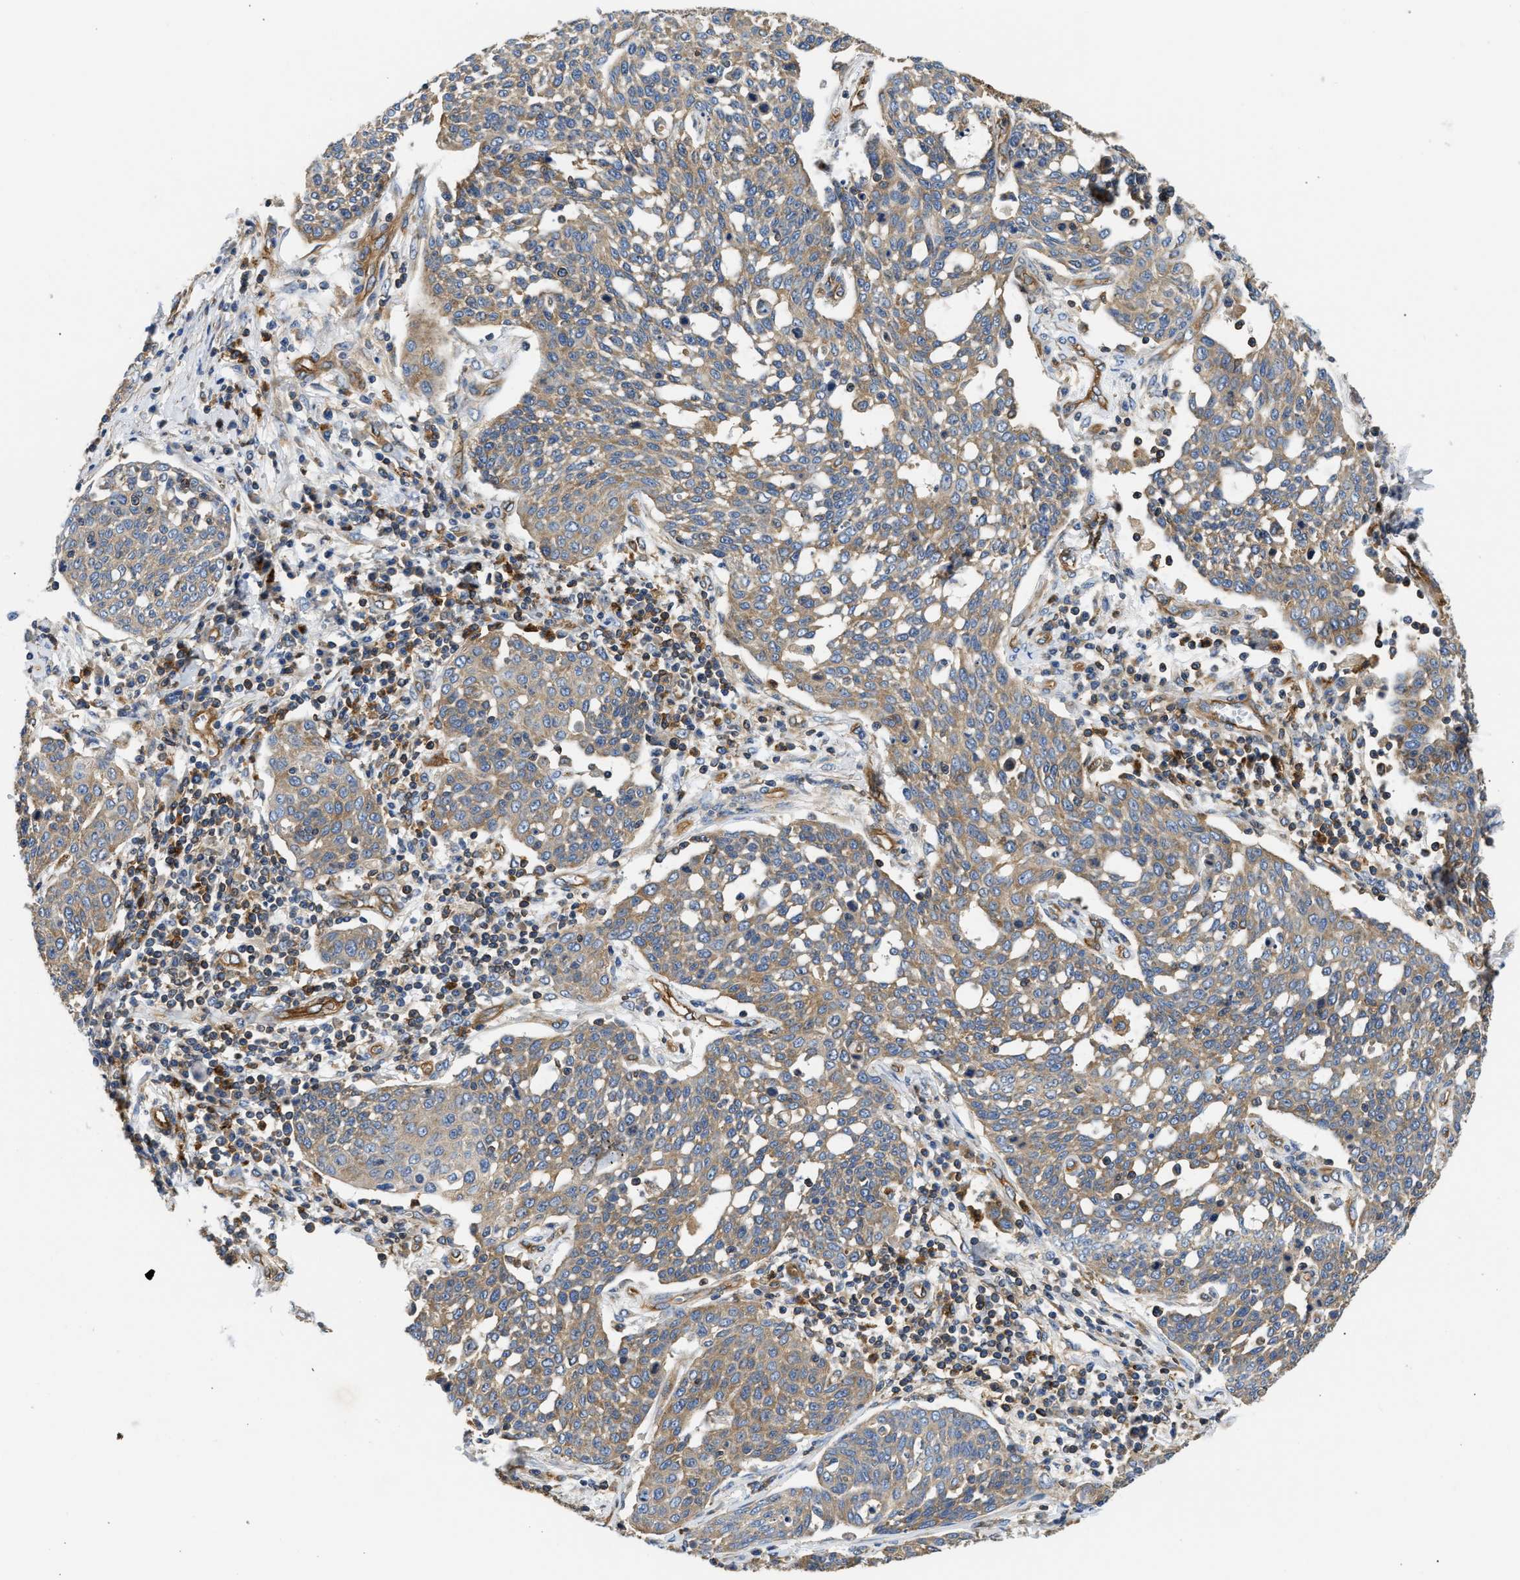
{"staining": {"intensity": "moderate", "quantity": "25%-75%", "location": "cytoplasmic/membranous"}, "tissue": "cervical cancer", "cell_type": "Tumor cells", "image_type": "cancer", "snomed": [{"axis": "morphology", "description": "Squamous cell carcinoma, NOS"}, {"axis": "topography", "description": "Cervix"}], "caption": "Immunohistochemistry histopathology image of squamous cell carcinoma (cervical) stained for a protein (brown), which demonstrates medium levels of moderate cytoplasmic/membranous positivity in about 25%-75% of tumor cells.", "gene": "SAMD9L", "patient": {"sex": "female", "age": 34}}